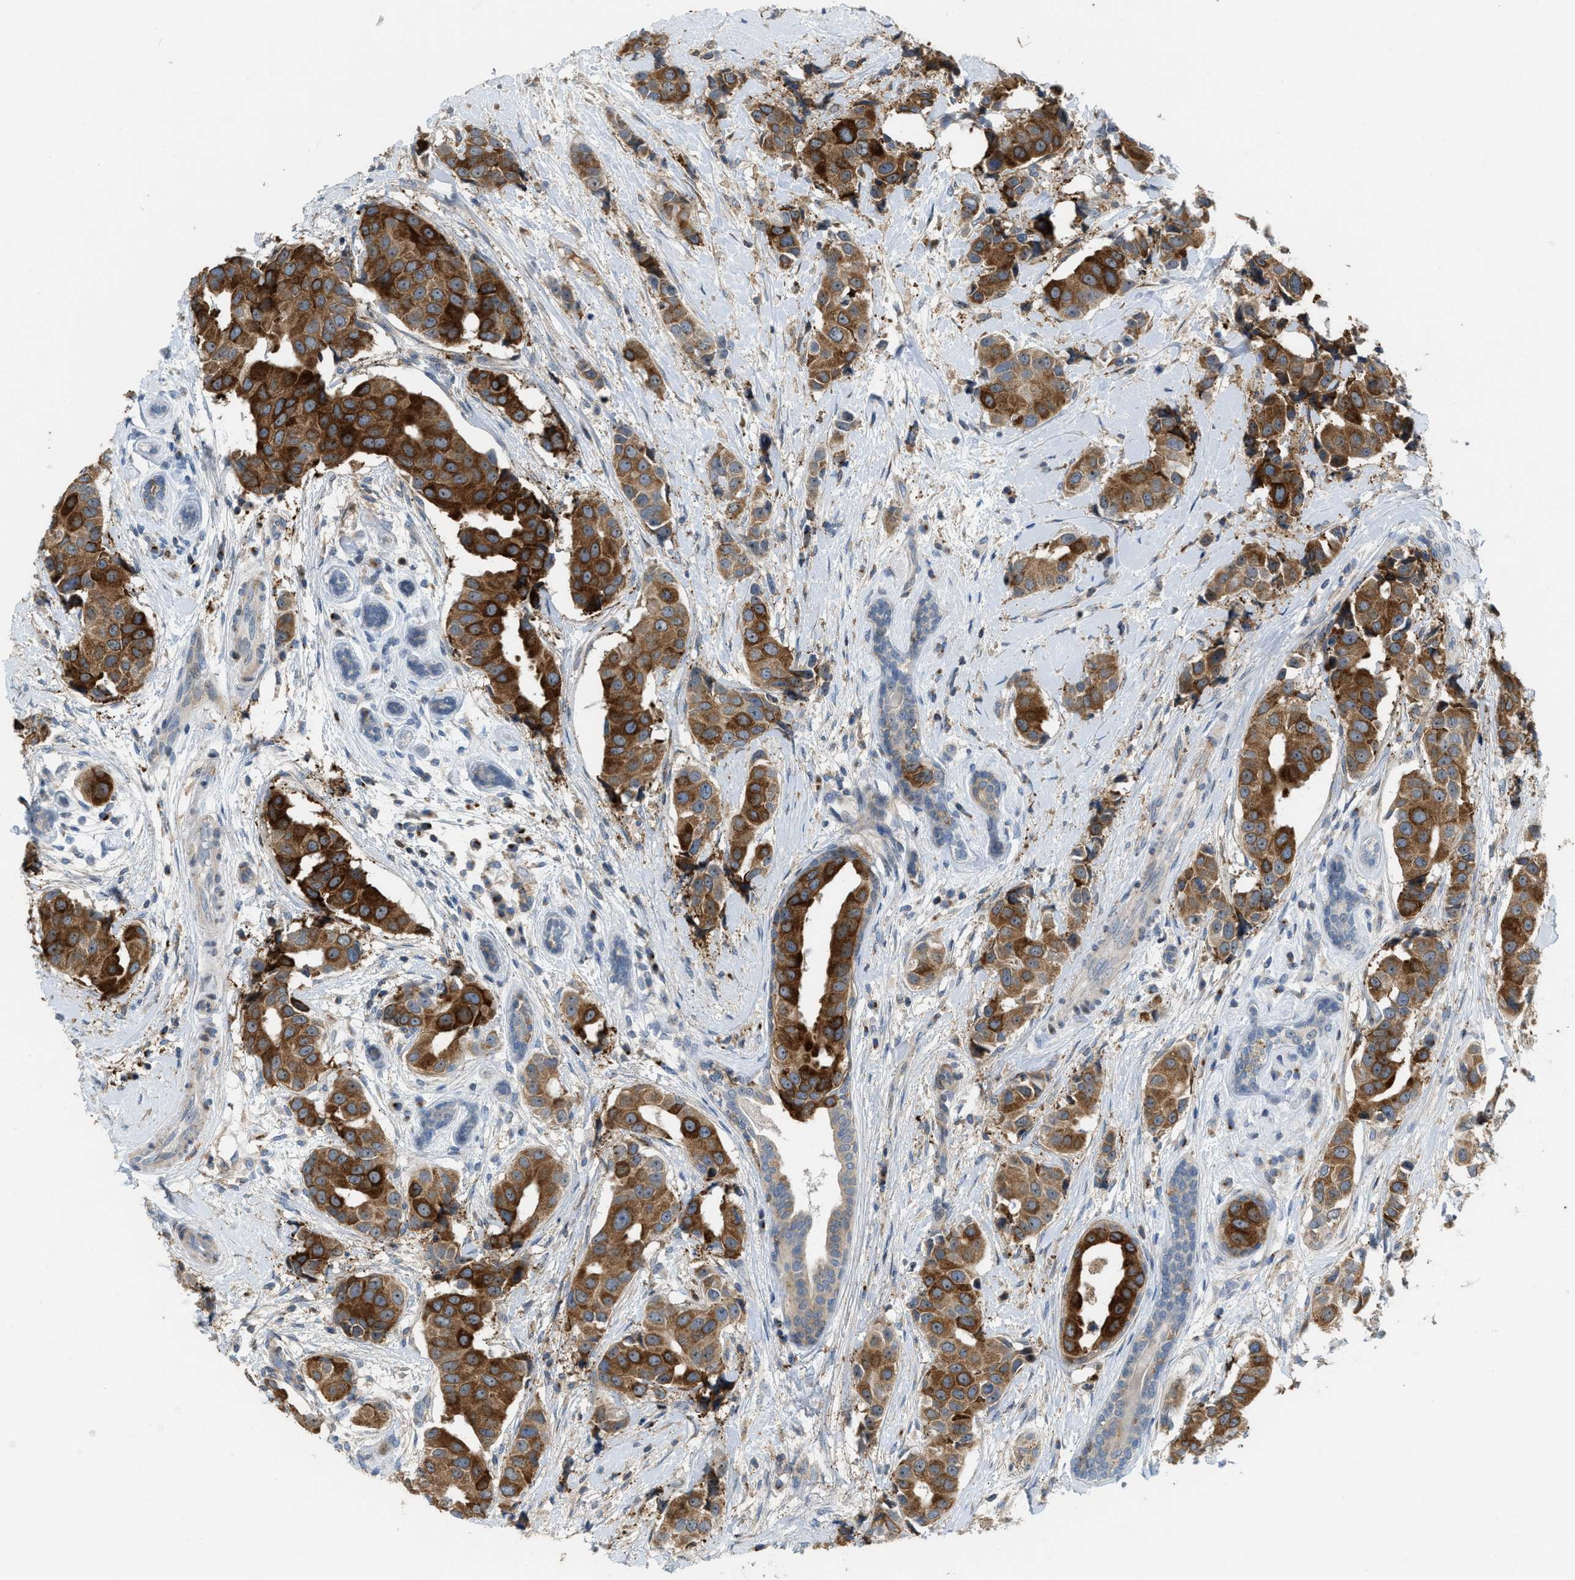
{"staining": {"intensity": "strong", "quantity": ">75%", "location": "cytoplasmic/membranous"}, "tissue": "breast cancer", "cell_type": "Tumor cells", "image_type": "cancer", "snomed": [{"axis": "morphology", "description": "Normal tissue, NOS"}, {"axis": "morphology", "description": "Duct carcinoma"}, {"axis": "topography", "description": "Breast"}], "caption": "Strong cytoplasmic/membranous staining for a protein is present in about >75% of tumor cells of breast intraductal carcinoma using immunohistochemistry.", "gene": "DIPK1A", "patient": {"sex": "female", "age": 39}}